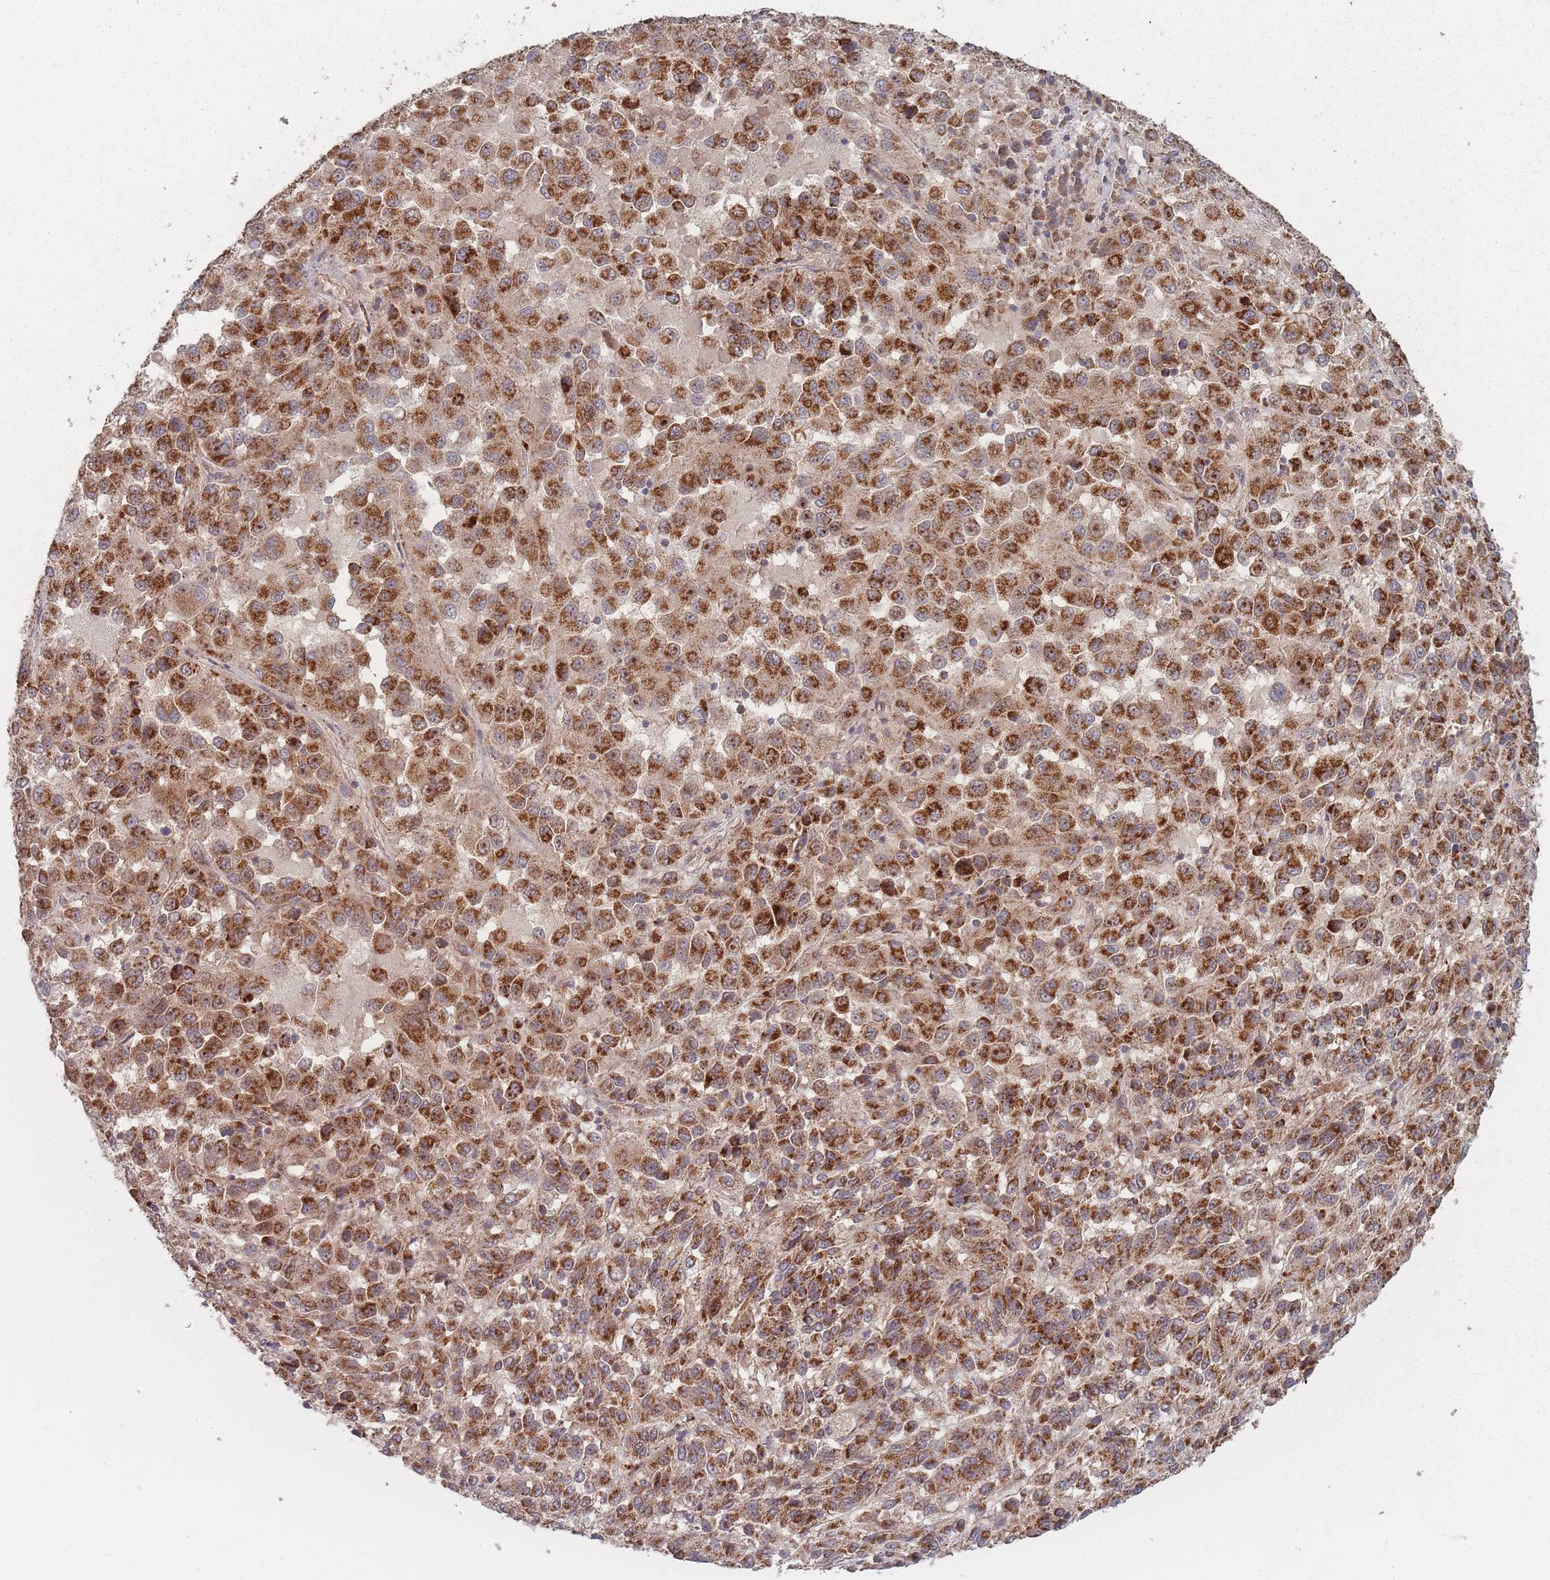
{"staining": {"intensity": "strong", "quantity": ">75%", "location": "cytoplasmic/membranous"}, "tissue": "melanoma", "cell_type": "Tumor cells", "image_type": "cancer", "snomed": [{"axis": "morphology", "description": "Malignant melanoma, Metastatic site"}, {"axis": "topography", "description": "Lung"}], "caption": "Immunohistochemical staining of melanoma displays strong cytoplasmic/membranous protein positivity in about >75% of tumor cells. Using DAB (3,3'-diaminobenzidine) (brown) and hematoxylin (blue) stains, captured at high magnification using brightfield microscopy.", "gene": "LYRM7", "patient": {"sex": "male", "age": 64}}